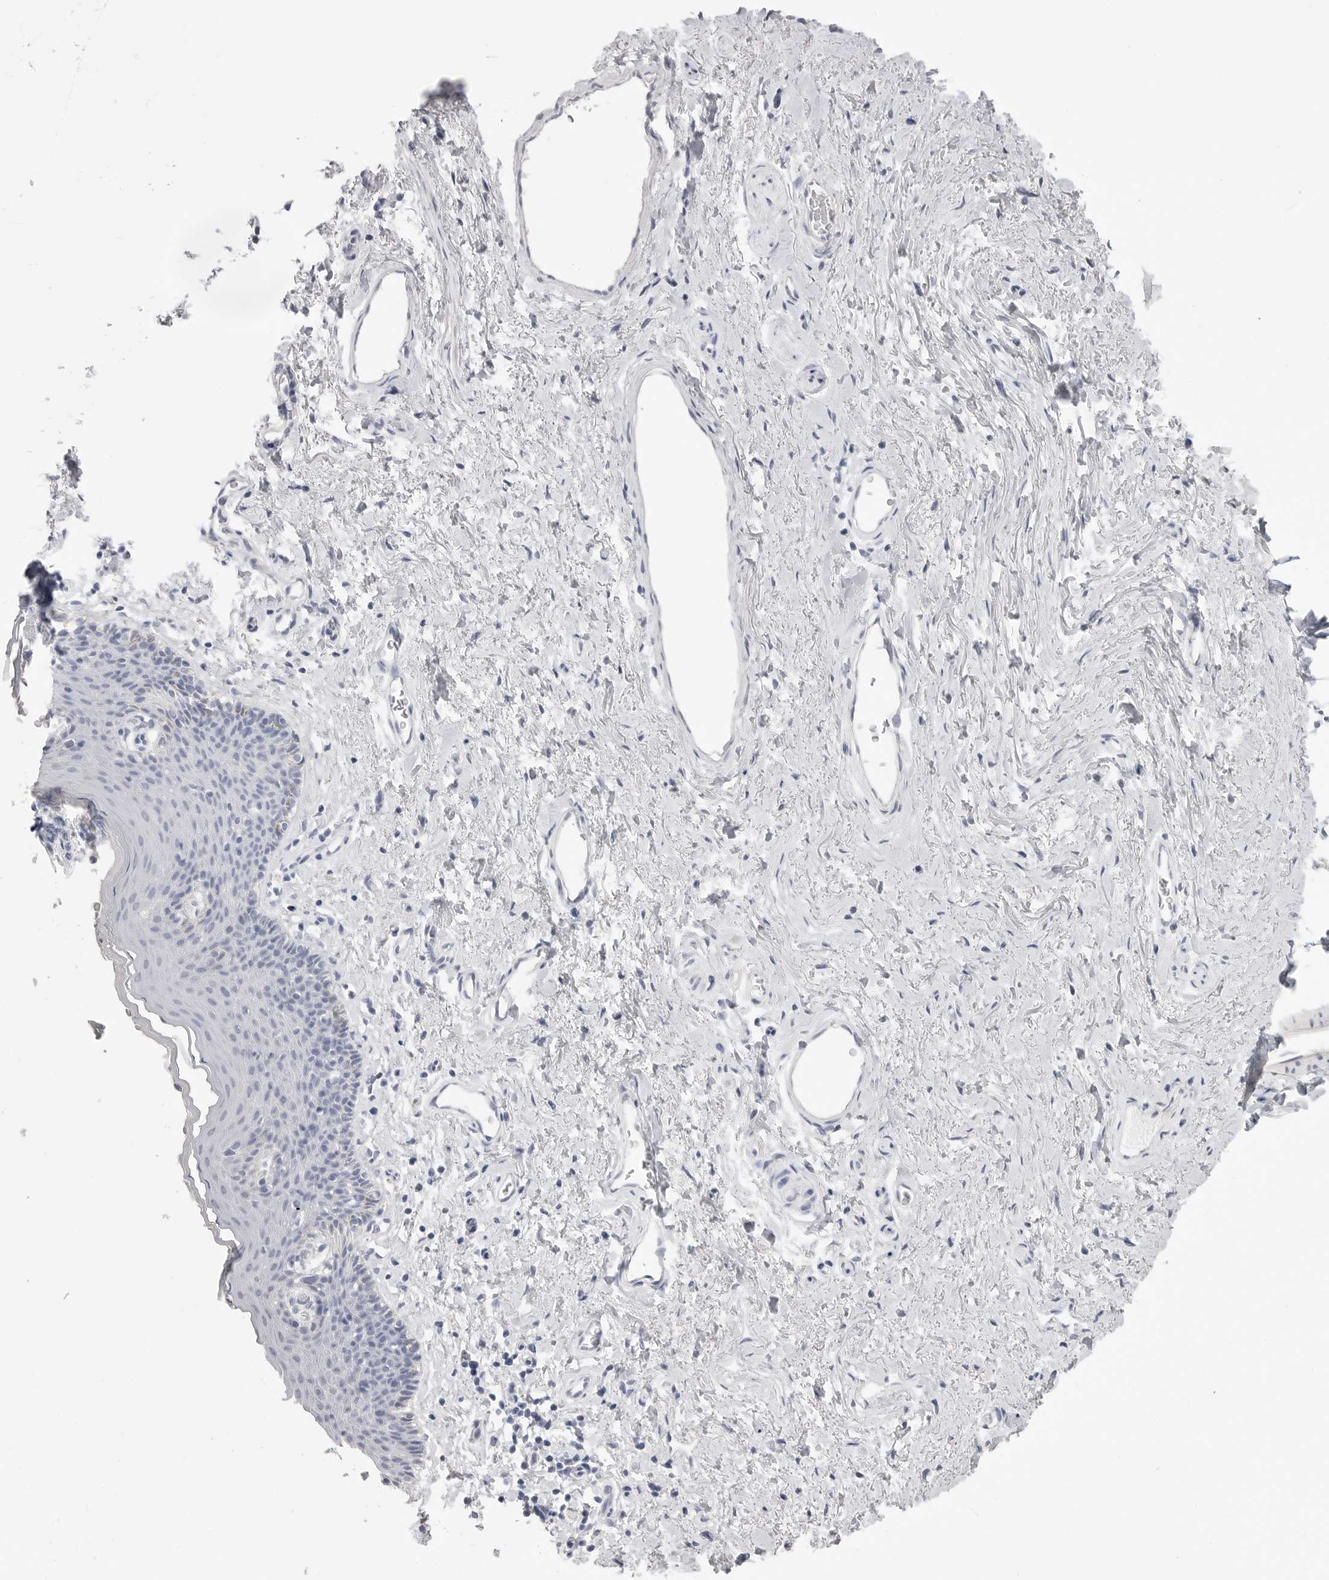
{"staining": {"intensity": "negative", "quantity": "none", "location": "none"}, "tissue": "skin", "cell_type": "Epidermal cells", "image_type": "normal", "snomed": [{"axis": "morphology", "description": "Normal tissue, NOS"}, {"axis": "topography", "description": "Vulva"}], "caption": "IHC histopathology image of benign skin: human skin stained with DAB shows no significant protein staining in epidermal cells.", "gene": "CPB1", "patient": {"sex": "female", "age": 66}}